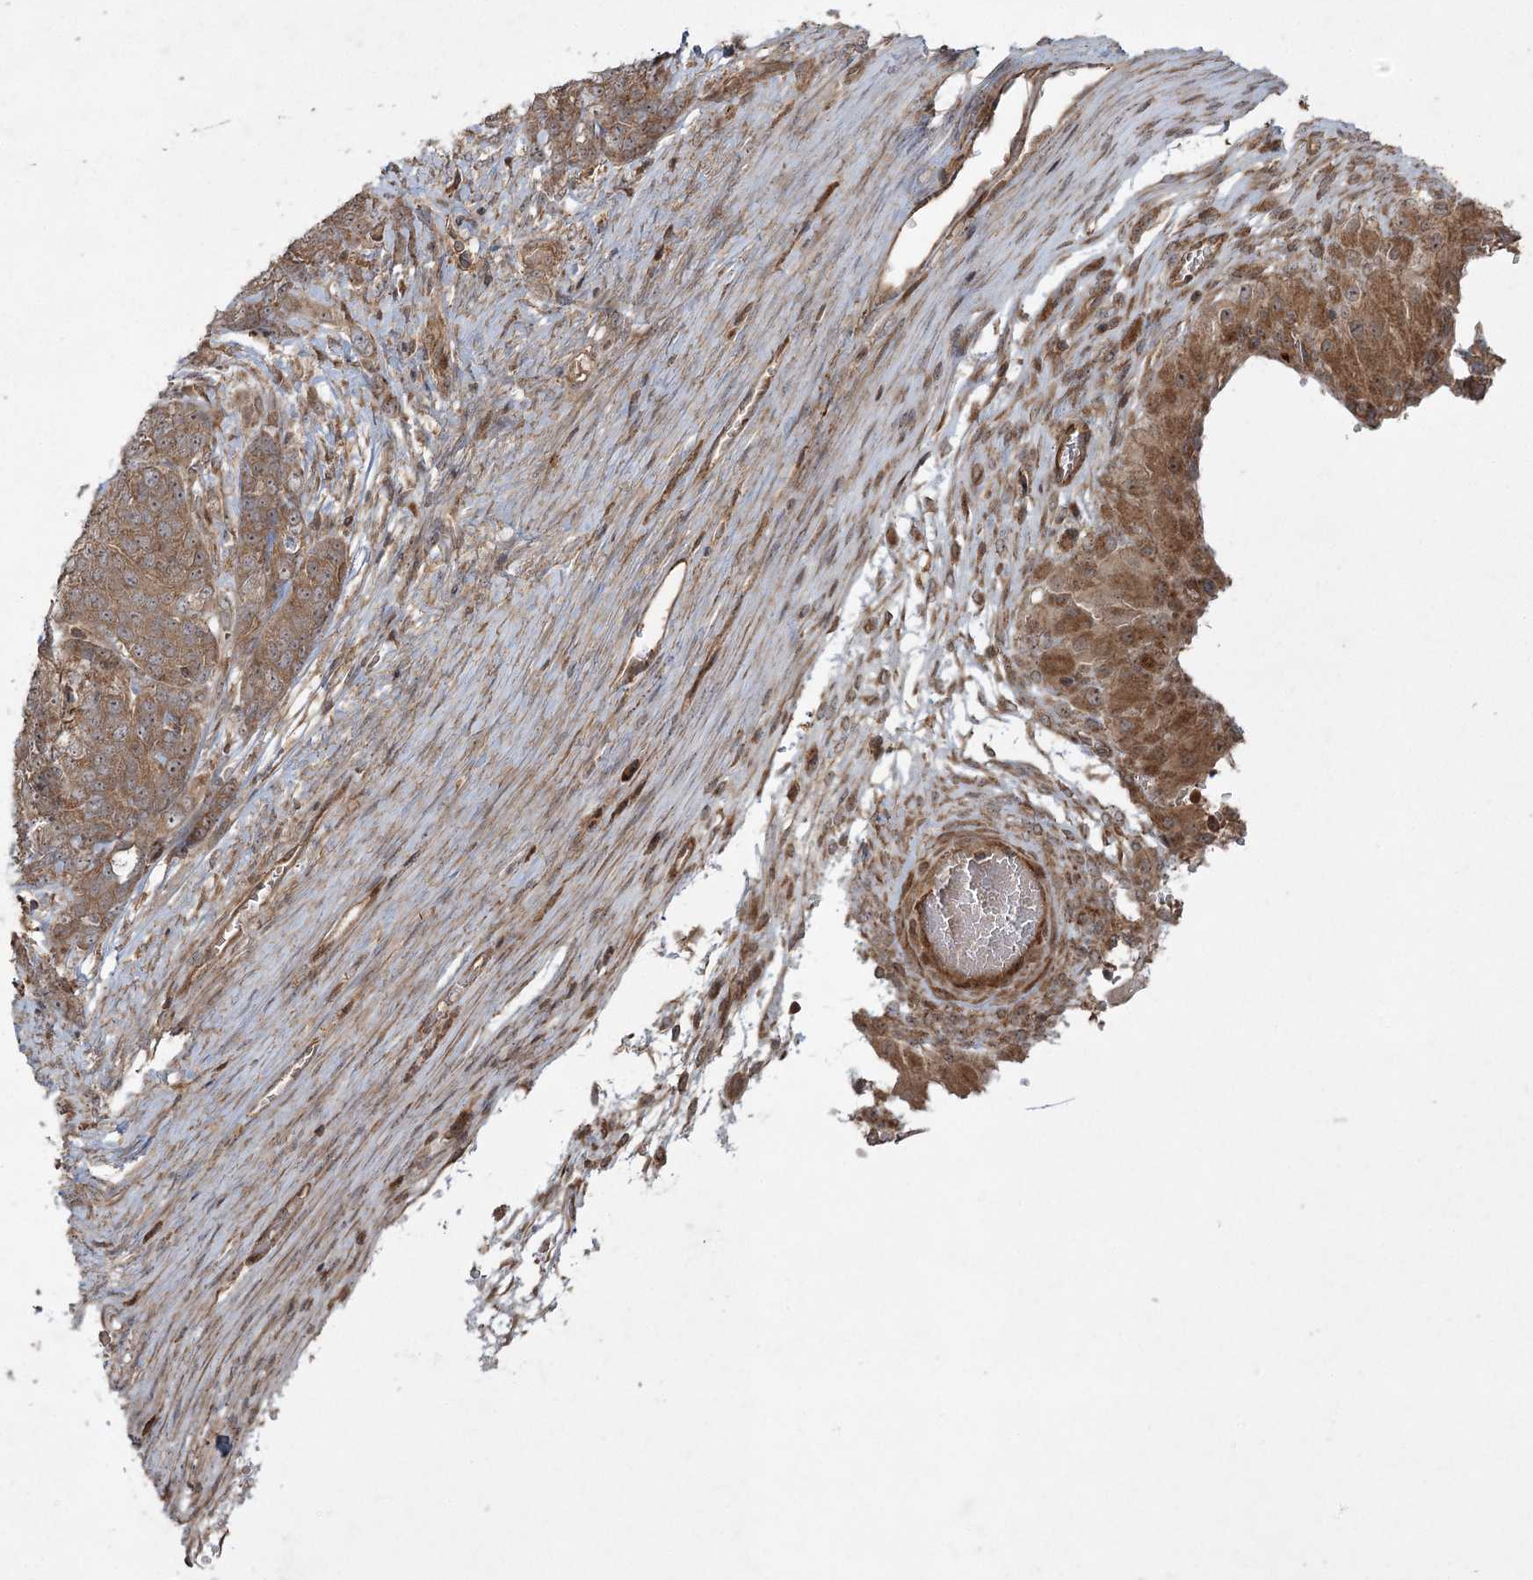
{"staining": {"intensity": "moderate", "quantity": ">75%", "location": "cytoplasmic/membranous"}, "tissue": "ovarian cancer", "cell_type": "Tumor cells", "image_type": "cancer", "snomed": [{"axis": "morphology", "description": "Cystadenocarcinoma, serous, NOS"}, {"axis": "topography", "description": "Ovary"}], "caption": "Tumor cells display moderate cytoplasmic/membranous positivity in approximately >75% of cells in serous cystadenocarcinoma (ovarian).", "gene": "CPLANE1", "patient": {"sex": "female", "age": 44}}